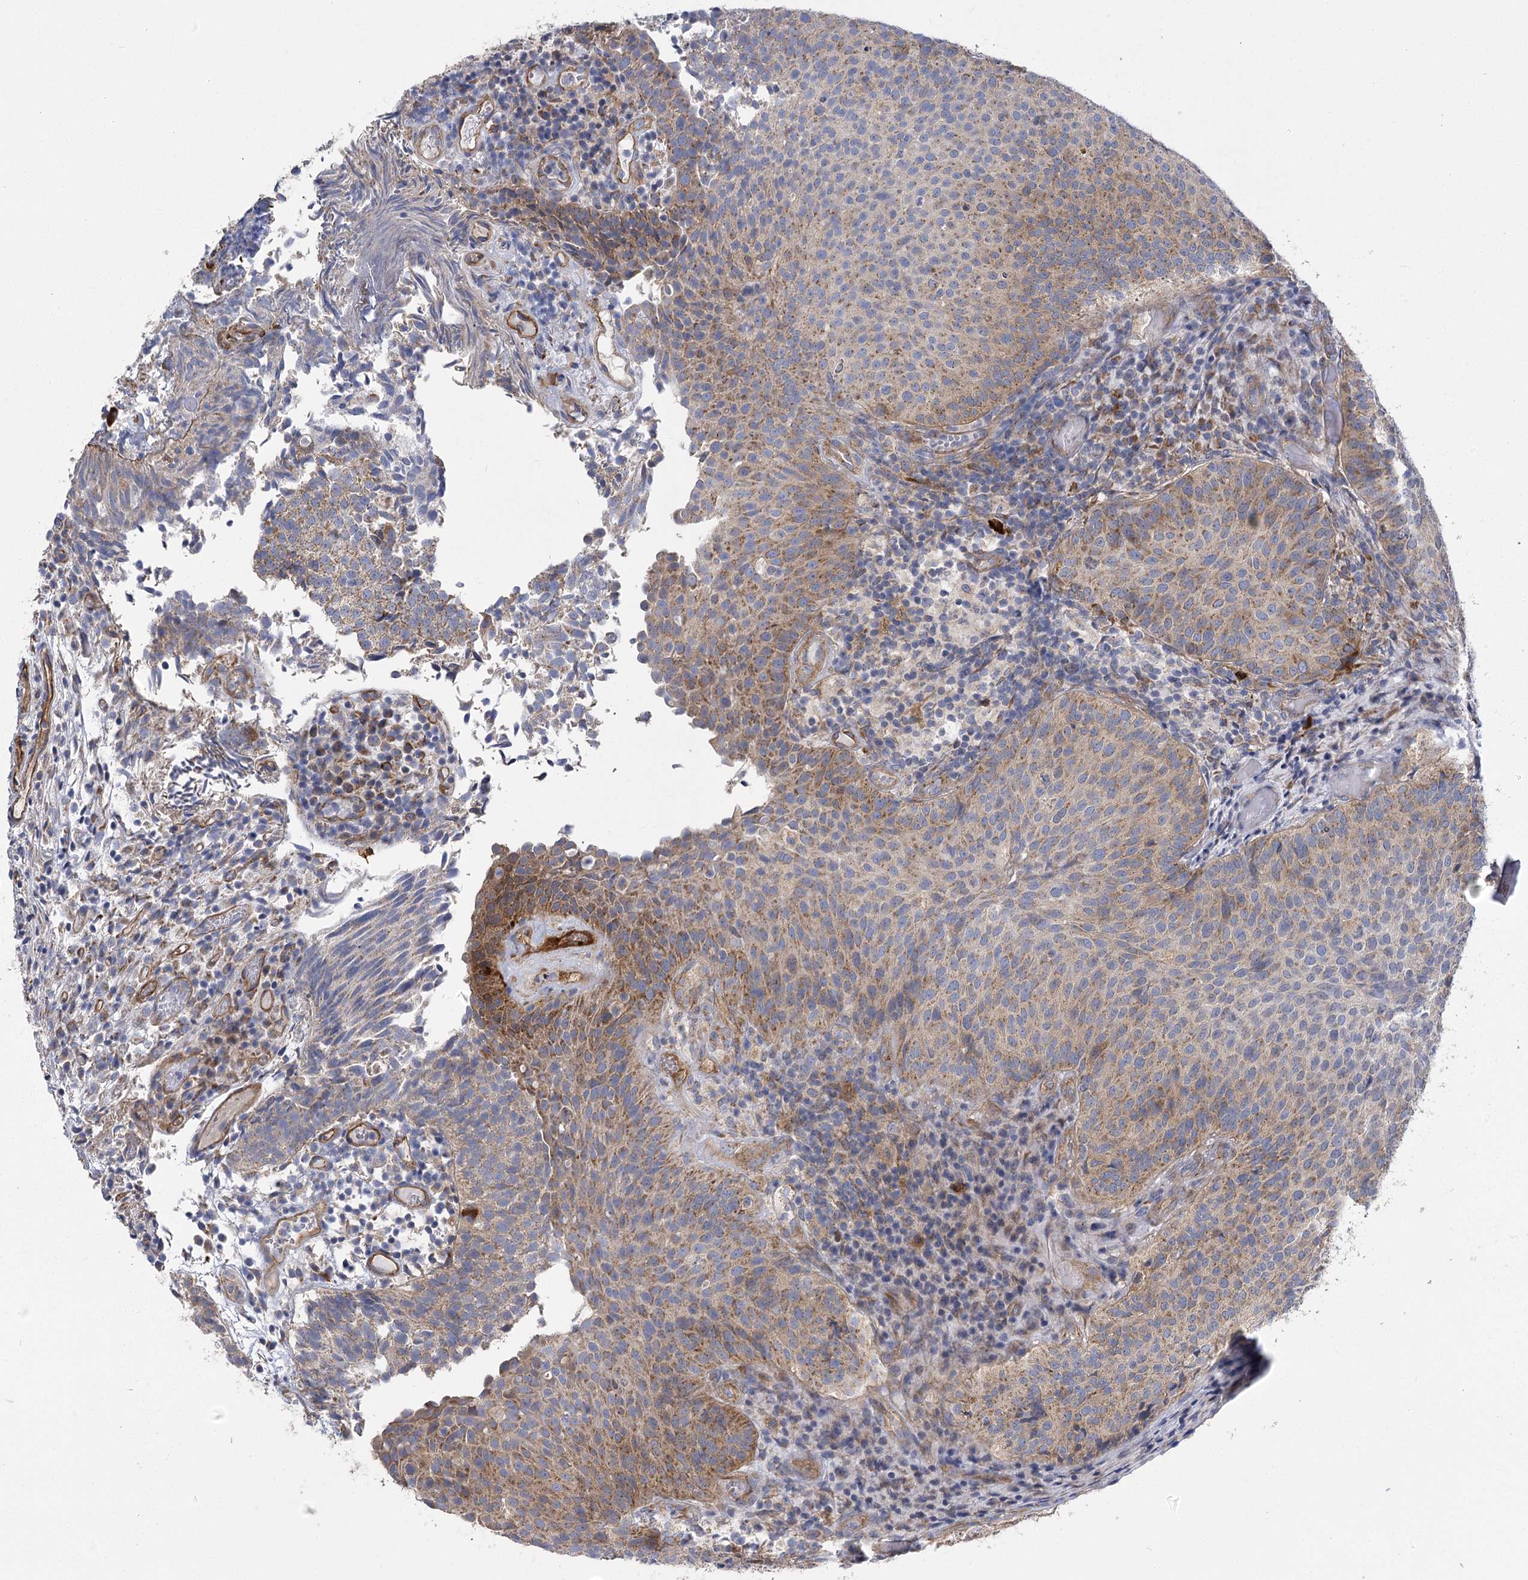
{"staining": {"intensity": "moderate", "quantity": "25%-75%", "location": "cytoplasmic/membranous"}, "tissue": "urothelial cancer", "cell_type": "Tumor cells", "image_type": "cancer", "snomed": [{"axis": "morphology", "description": "Urothelial carcinoma, Low grade"}, {"axis": "topography", "description": "Urinary bladder"}], "caption": "Urothelial cancer stained with DAB (3,3'-diaminobenzidine) immunohistochemistry shows medium levels of moderate cytoplasmic/membranous expression in about 25%-75% of tumor cells.", "gene": "RMDN2", "patient": {"sex": "male", "age": 86}}